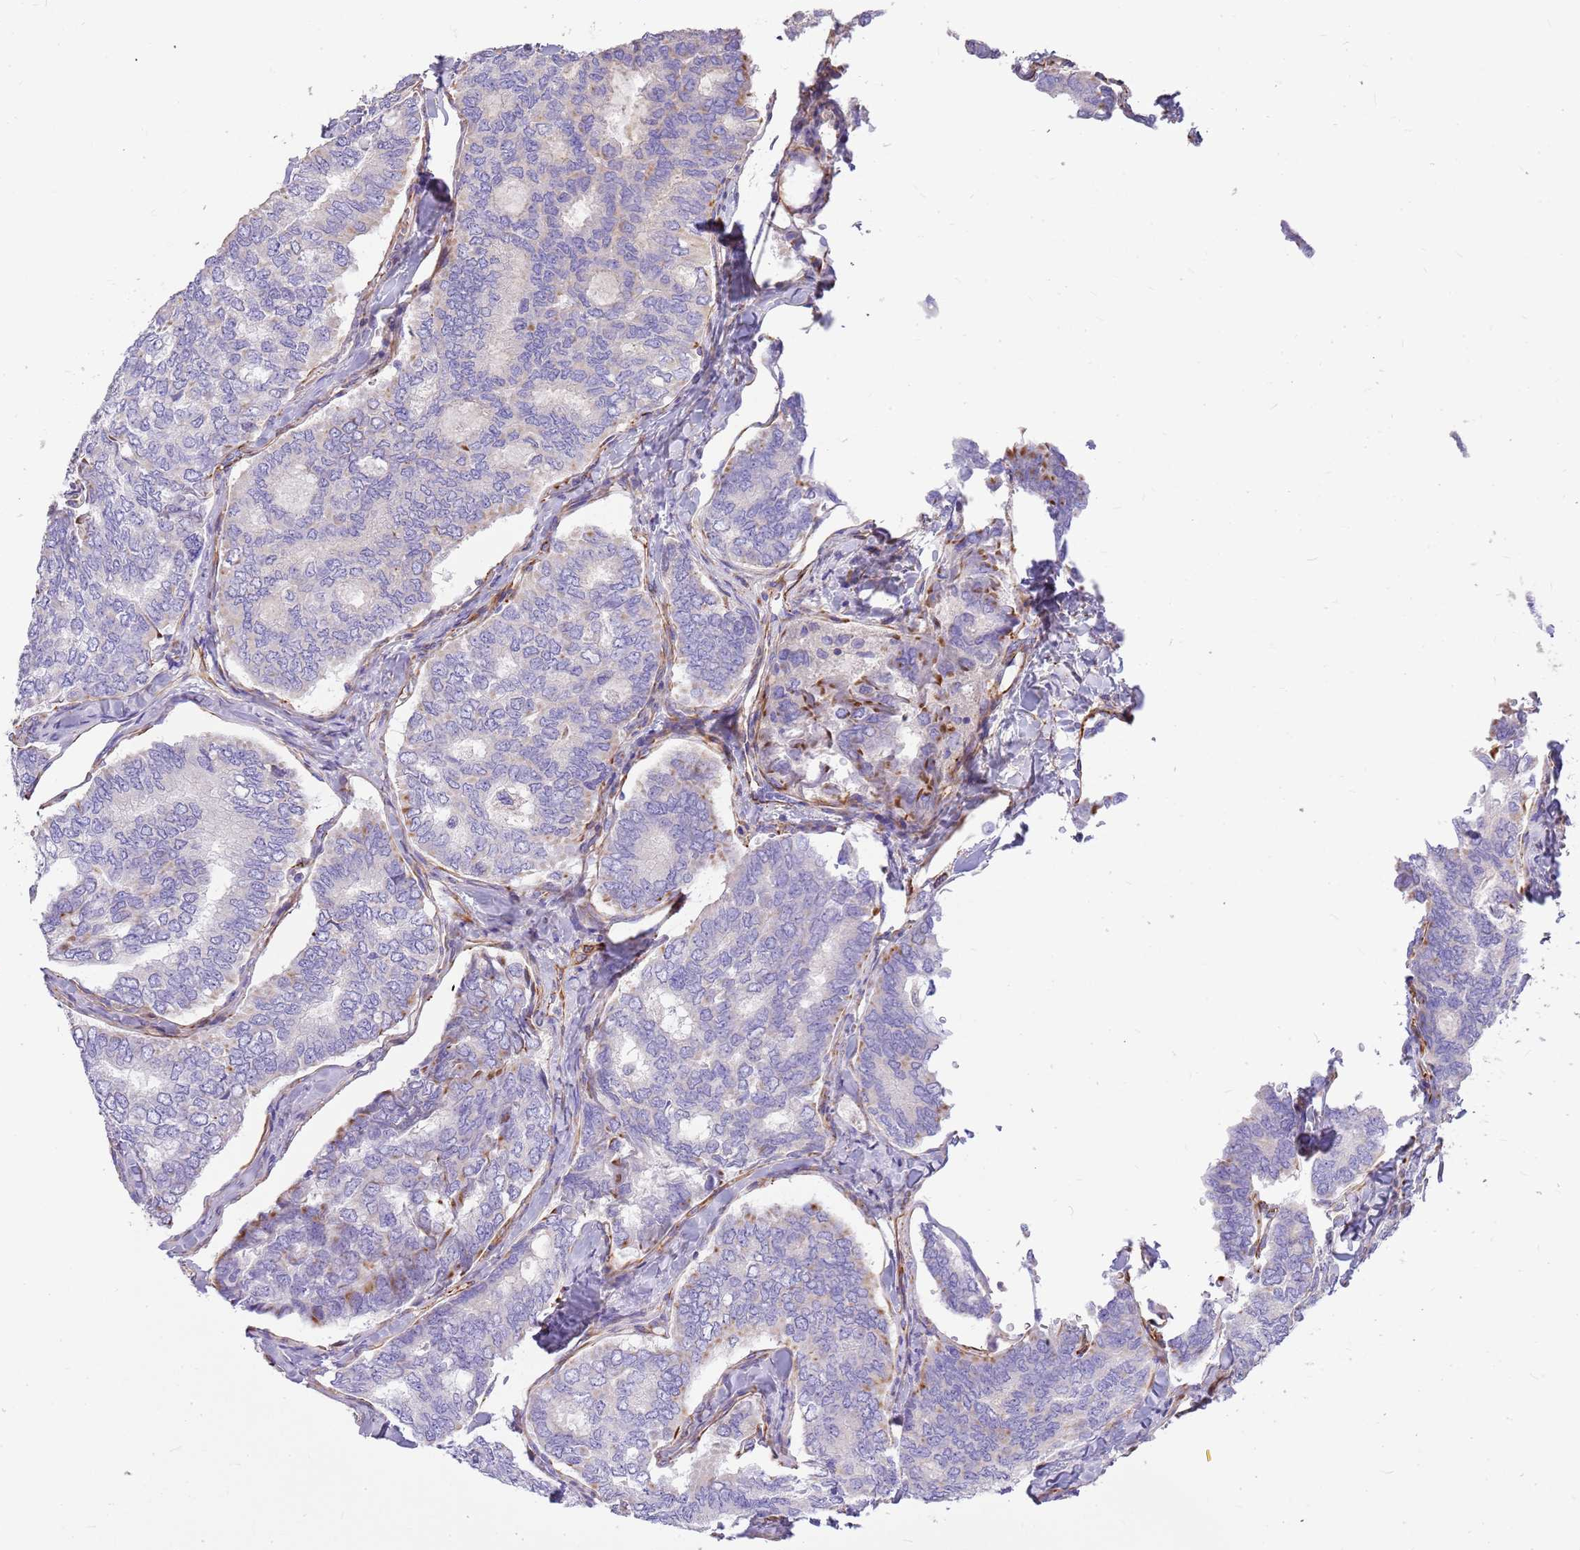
{"staining": {"intensity": "negative", "quantity": "none", "location": "none"}, "tissue": "thyroid cancer", "cell_type": "Tumor cells", "image_type": "cancer", "snomed": [{"axis": "morphology", "description": "Papillary adenocarcinoma, NOS"}, {"axis": "topography", "description": "Thyroid gland"}], "caption": "Protein analysis of thyroid papillary adenocarcinoma displays no significant expression in tumor cells. (DAB IHC, high magnification).", "gene": "ZDHHC1", "patient": {"sex": "female", "age": 35}}